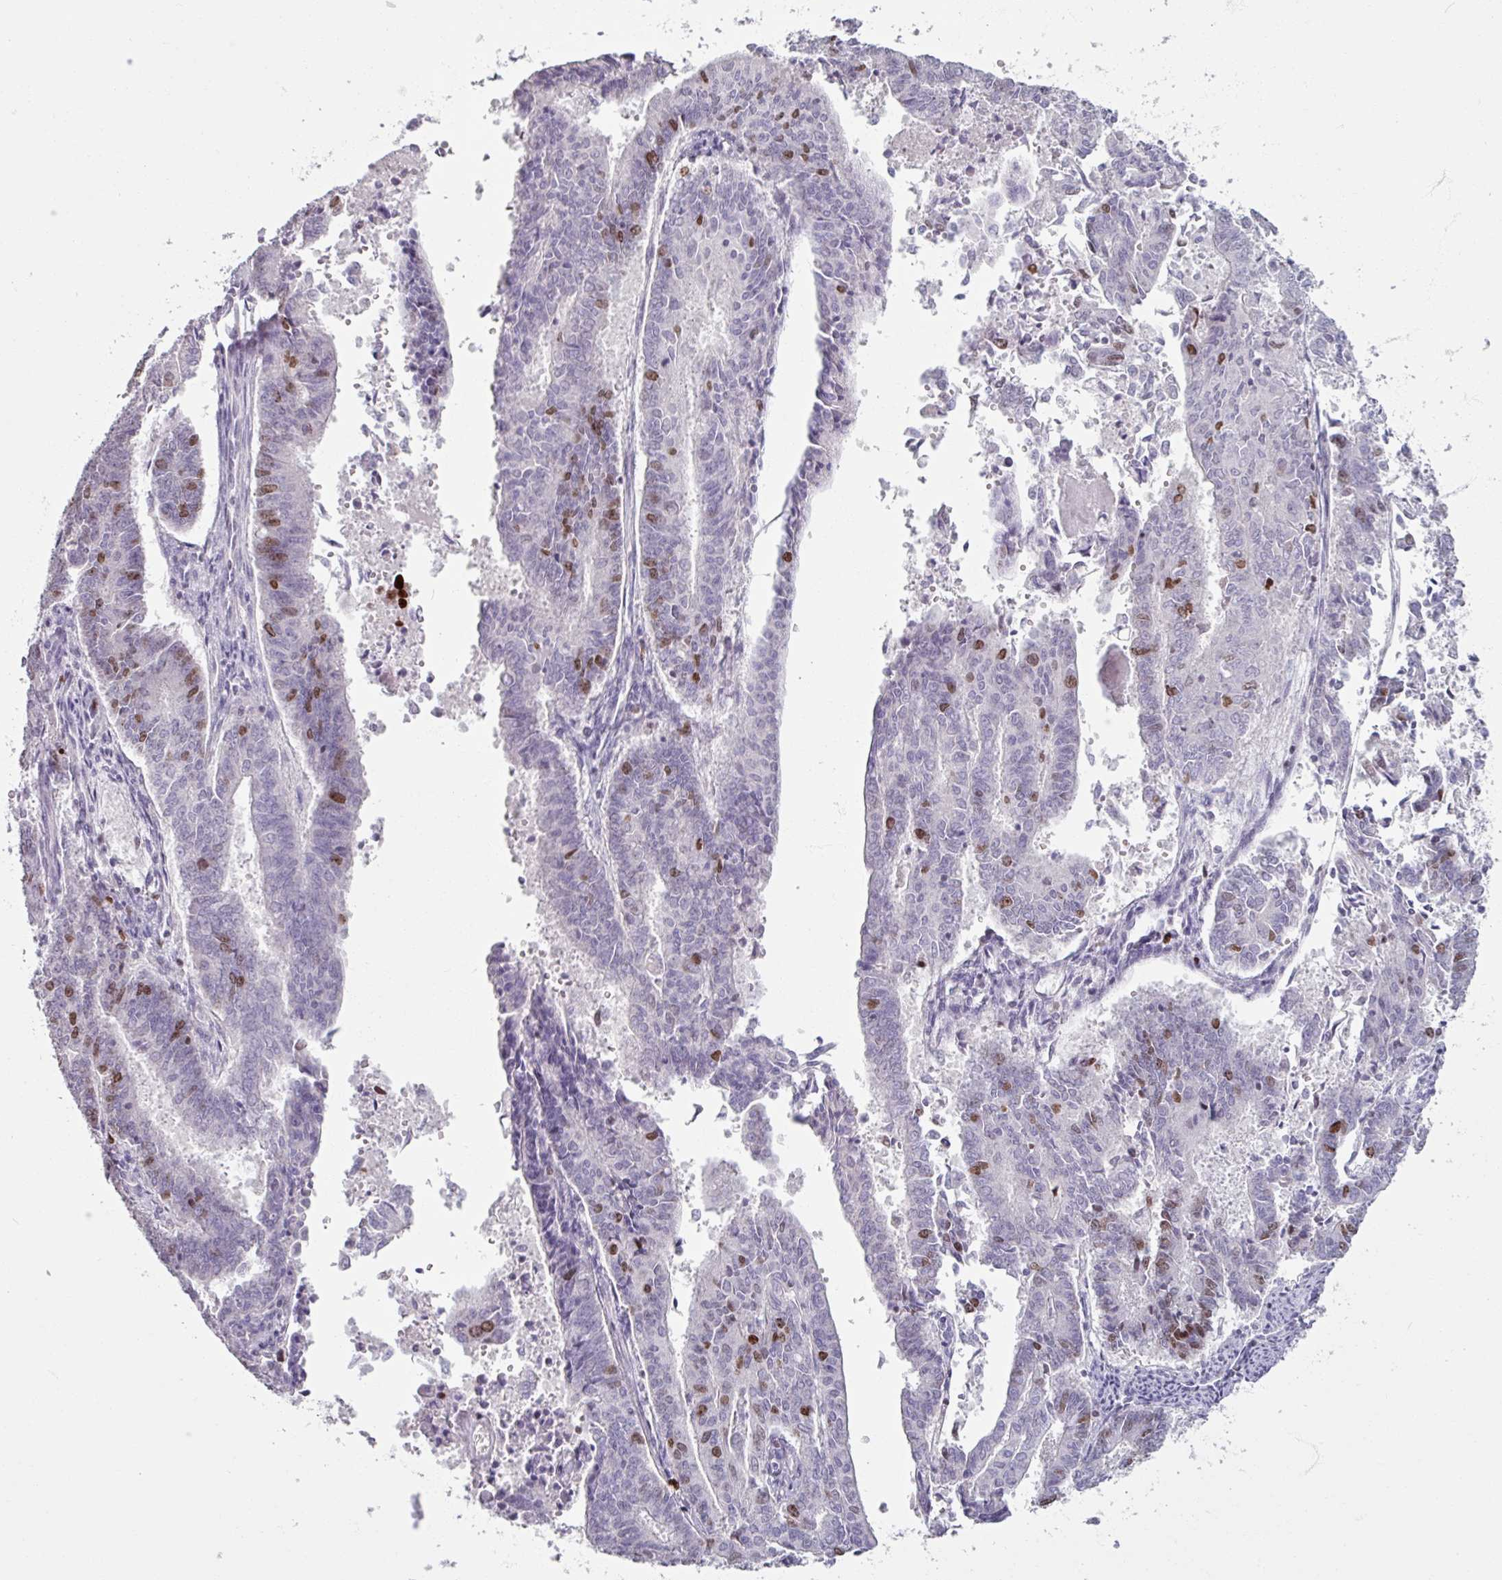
{"staining": {"intensity": "moderate", "quantity": "<25%", "location": "nuclear"}, "tissue": "endometrial cancer", "cell_type": "Tumor cells", "image_type": "cancer", "snomed": [{"axis": "morphology", "description": "Adenocarcinoma, NOS"}, {"axis": "topography", "description": "Endometrium"}], "caption": "This histopathology image reveals endometrial adenocarcinoma stained with immunohistochemistry (IHC) to label a protein in brown. The nuclear of tumor cells show moderate positivity for the protein. Nuclei are counter-stained blue.", "gene": "ATAD2", "patient": {"sex": "female", "age": 59}}